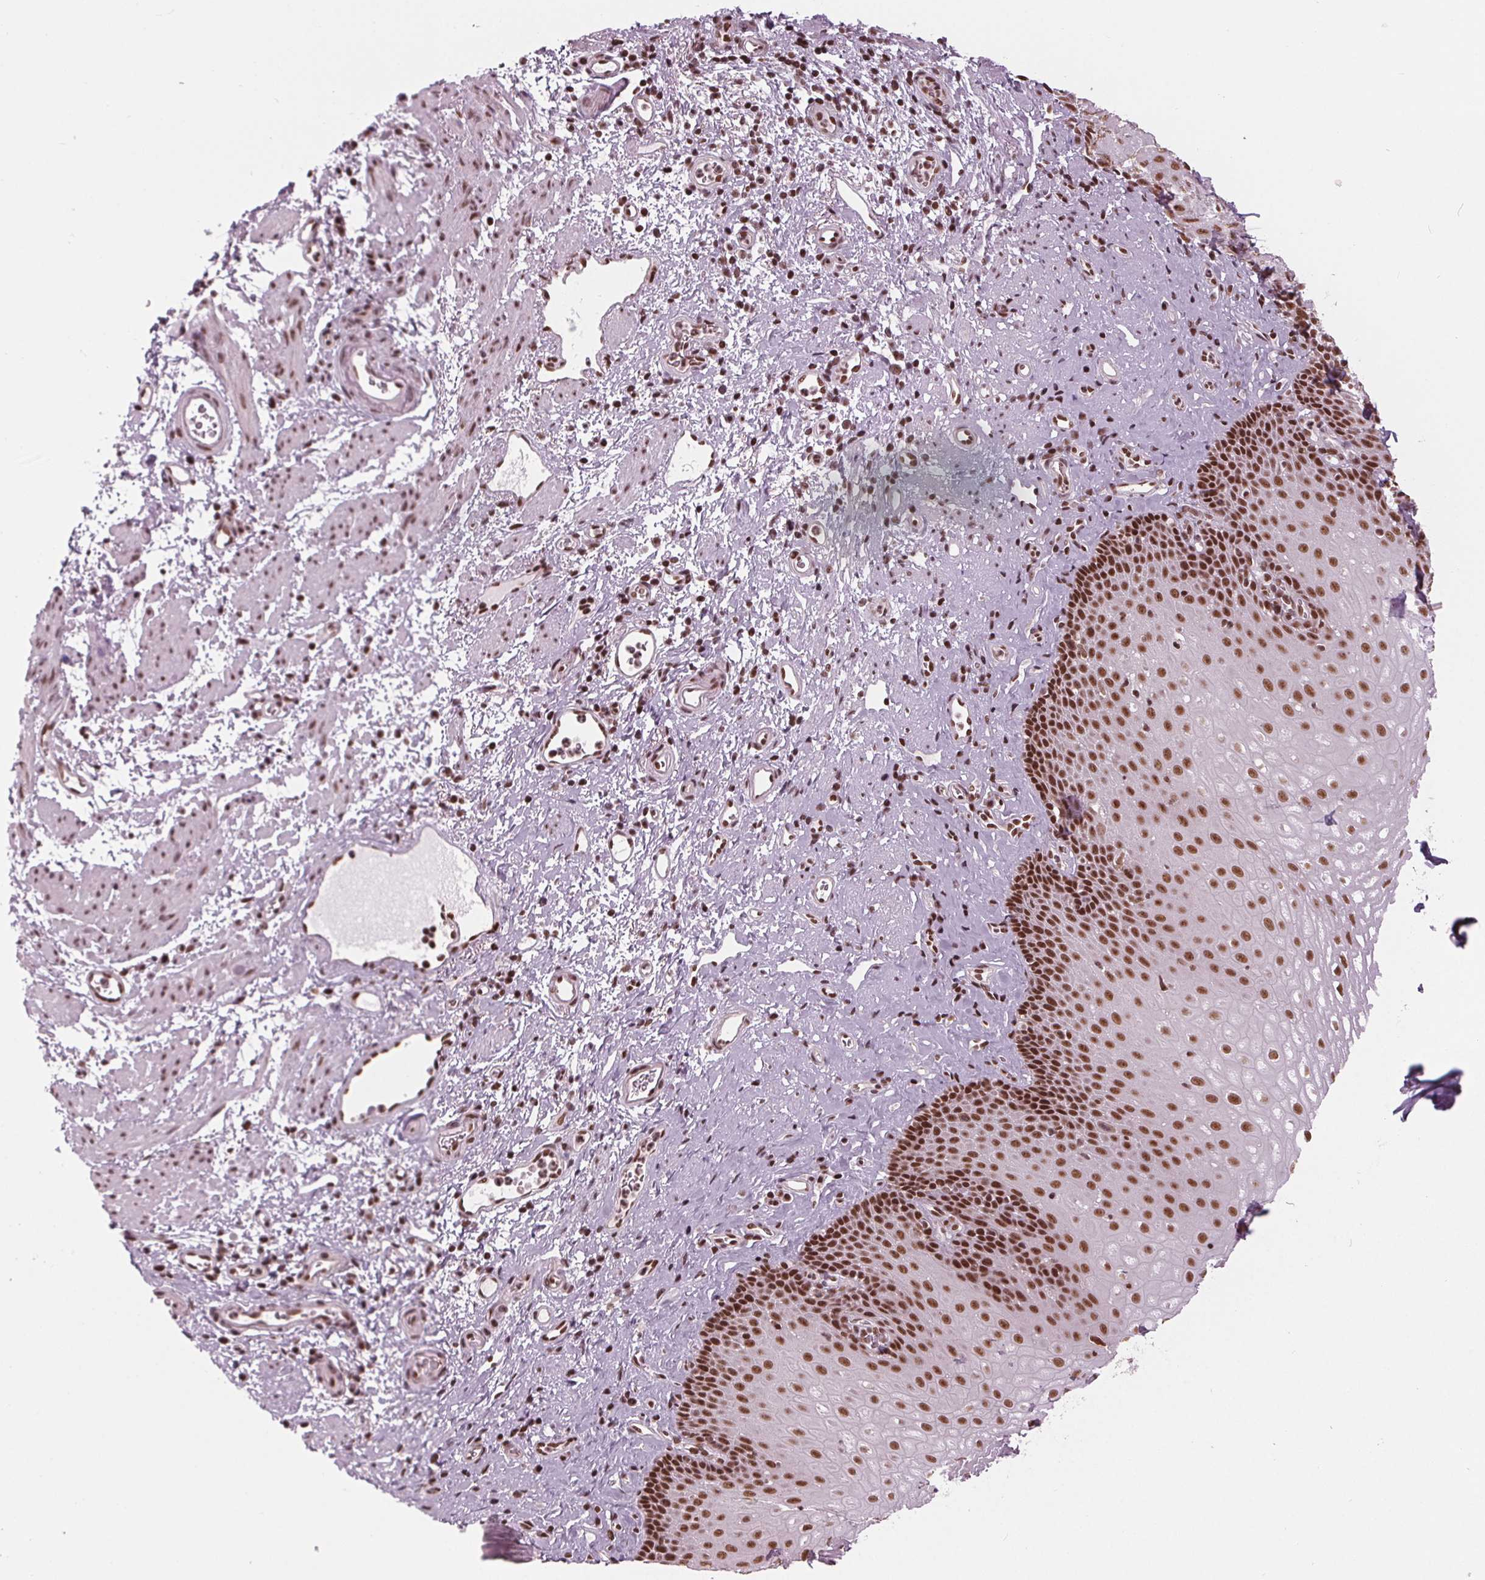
{"staining": {"intensity": "strong", "quantity": ">75%", "location": "nuclear"}, "tissue": "esophagus", "cell_type": "Squamous epithelial cells", "image_type": "normal", "snomed": [{"axis": "morphology", "description": "Normal tissue, NOS"}, {"axis": "topography", "description": "Esophagus"}], "caption": "An image showing strong nuclear staining in about >75% of squamous epithelial cells in normal esophagus, as visualized by brown immunohistochemical staining.", "gene": "LSM2", "patient": {"sex": "female", "age": 68}}